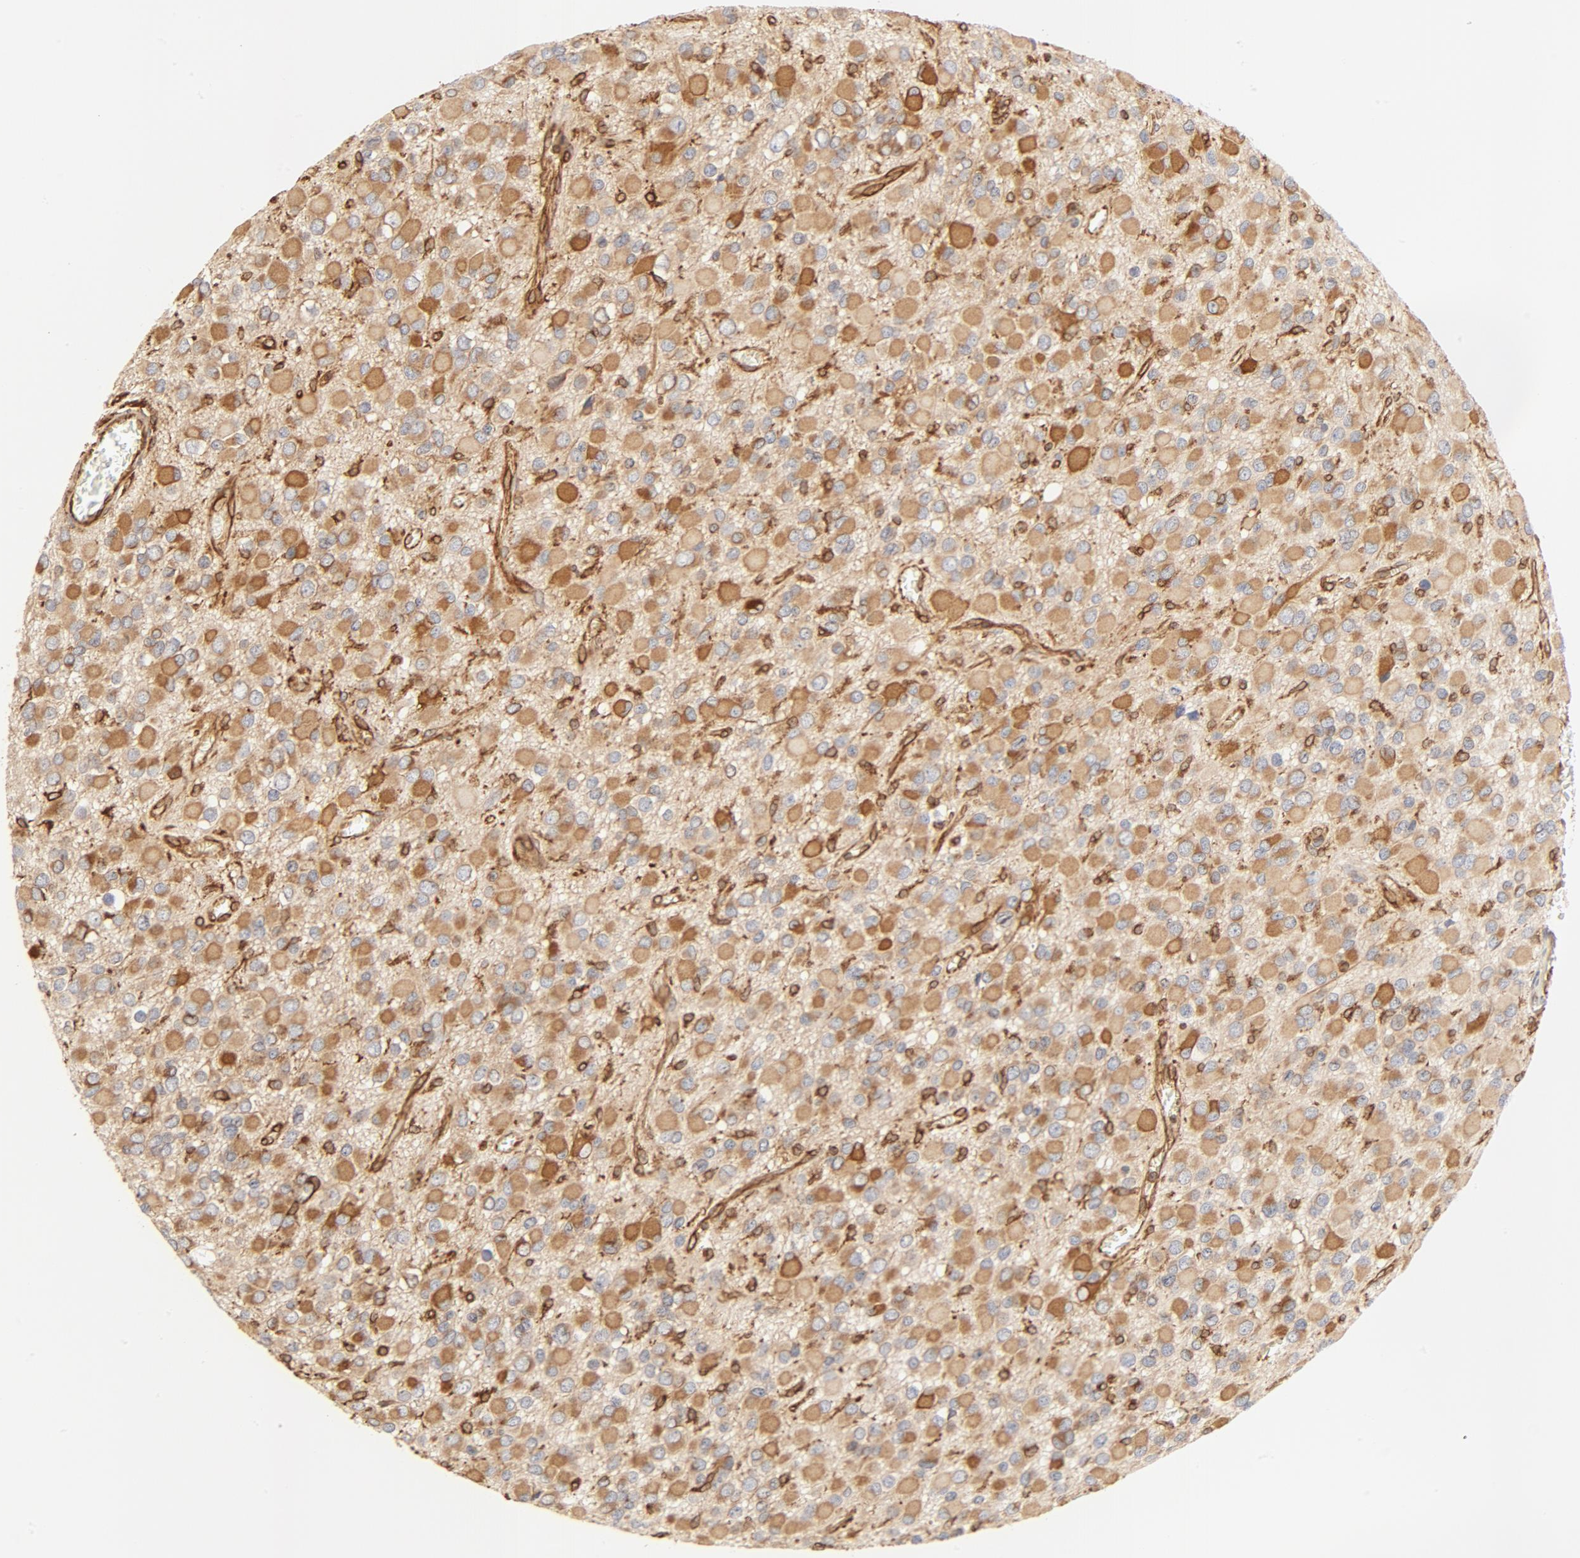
{"staining": {"intensity": "moderate", "quantity": ">75%", "location": "cytoplasmic/membranous"}, "tissue": "glioma", "cell_type": "Tumor cells", "image_type": "cancer", "snomed": [{"axis": "morphology", "description": "Glioma, malignant, Low grade"}, {"axis": "topography", "description": "Brain"}], "caption": "A brown stain highlights moderate cytoplasmic/membranous positivity of a protein in glioma tumor cells. (DAB (3,3'-diaminobenzidine) IHC with brightfield microscopy, high magnification).", "gene": "BCAP31", "patient": {"sex": "male", "age": 42}}